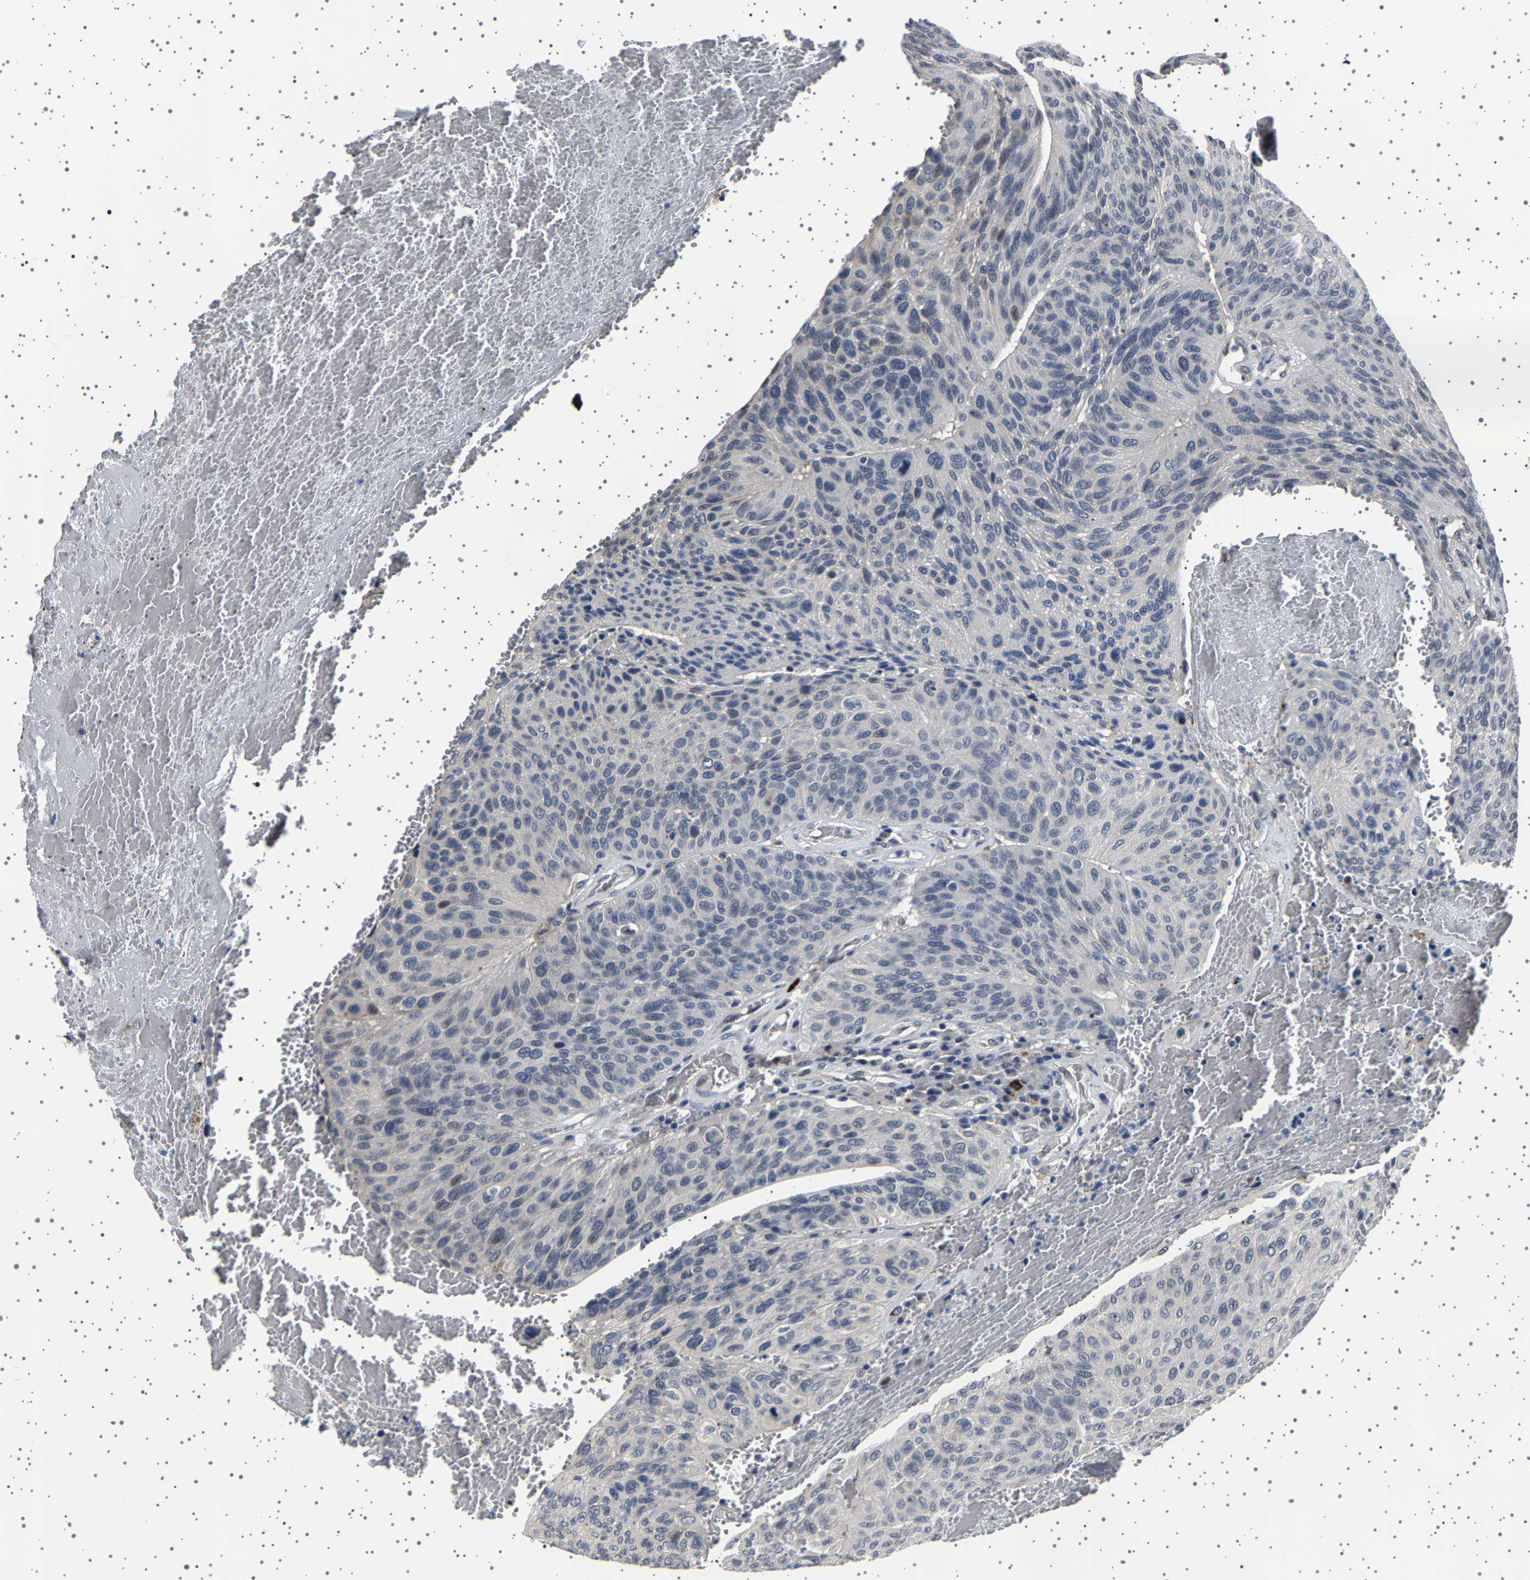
{"staining": {"intensity": "weak", "quantity": "<25%", "location": "cytoplasmic/membranous"}, "tissue": "urothelial cancer", "cell_type": "Tumor cells", "image_type": "cancer", "snomed": [{"axis": "morphology", "description": "Urothelial carcinoma, High grade"}, {"axis": "topography", "description": "Urinary bladder"}], "caption": "High power microscopy histopathology image of an IHC histopathology image of urothelial cancer, revealing no significant staining in tumor cells.", "gene": "IL10RB", "patient": {"sex": "male", "age": 66}}